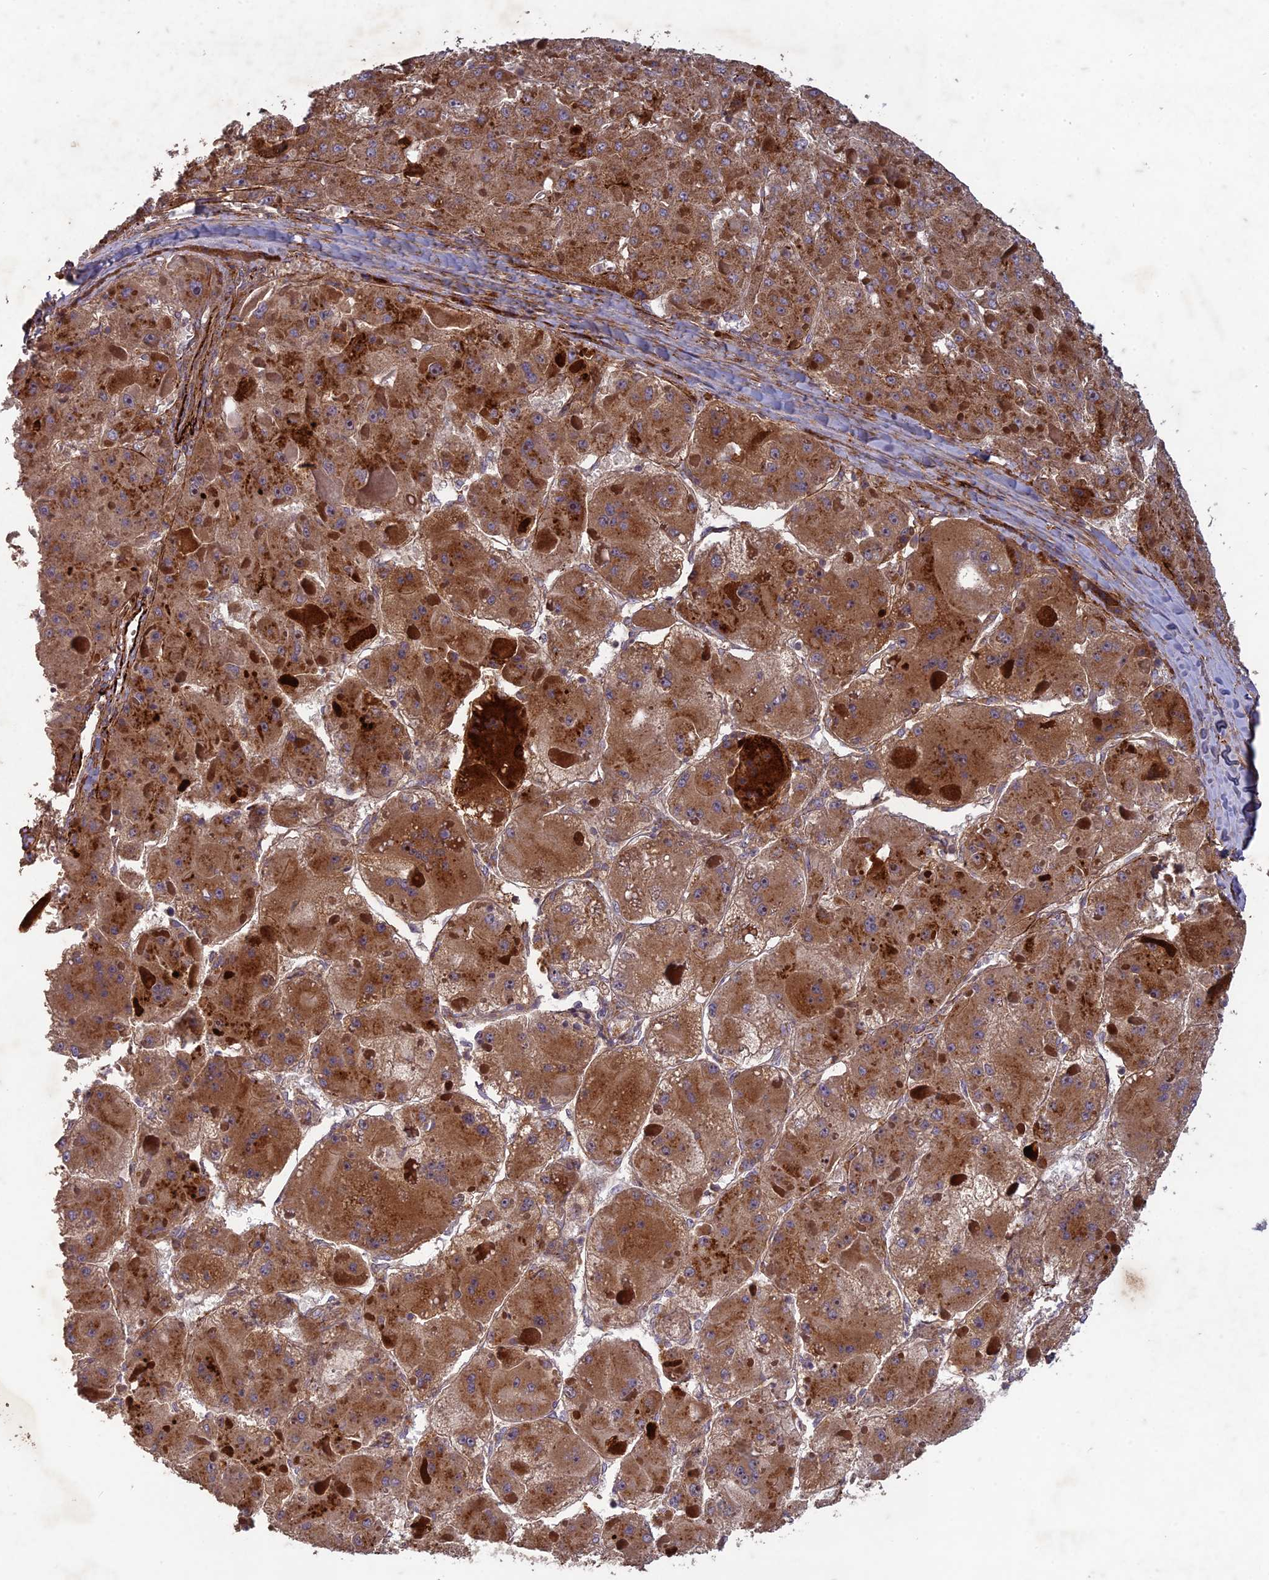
{"staining": {"intensity": "strong", "quantity": ">75%", "location": "cytoplasmic/membranous"}, "tissue": "liver cancer", "cell_type": "Tumor cells", "image_type": "cancer", "snomed": [{"axis": "morphology", "description": "Carcinoma, Hepatocellular, NOS"}, {"axis": "topography", "description": "Liver"}], "caption": "An image showing strong cytoplasmic/membranous expression in about >75% of tumor cells in hepatocellular carcinoma (liver), as visualized by brown immunohistochemical staining.", "gene": "TCF25", "patient": {"sex": "female", "age": 73}}